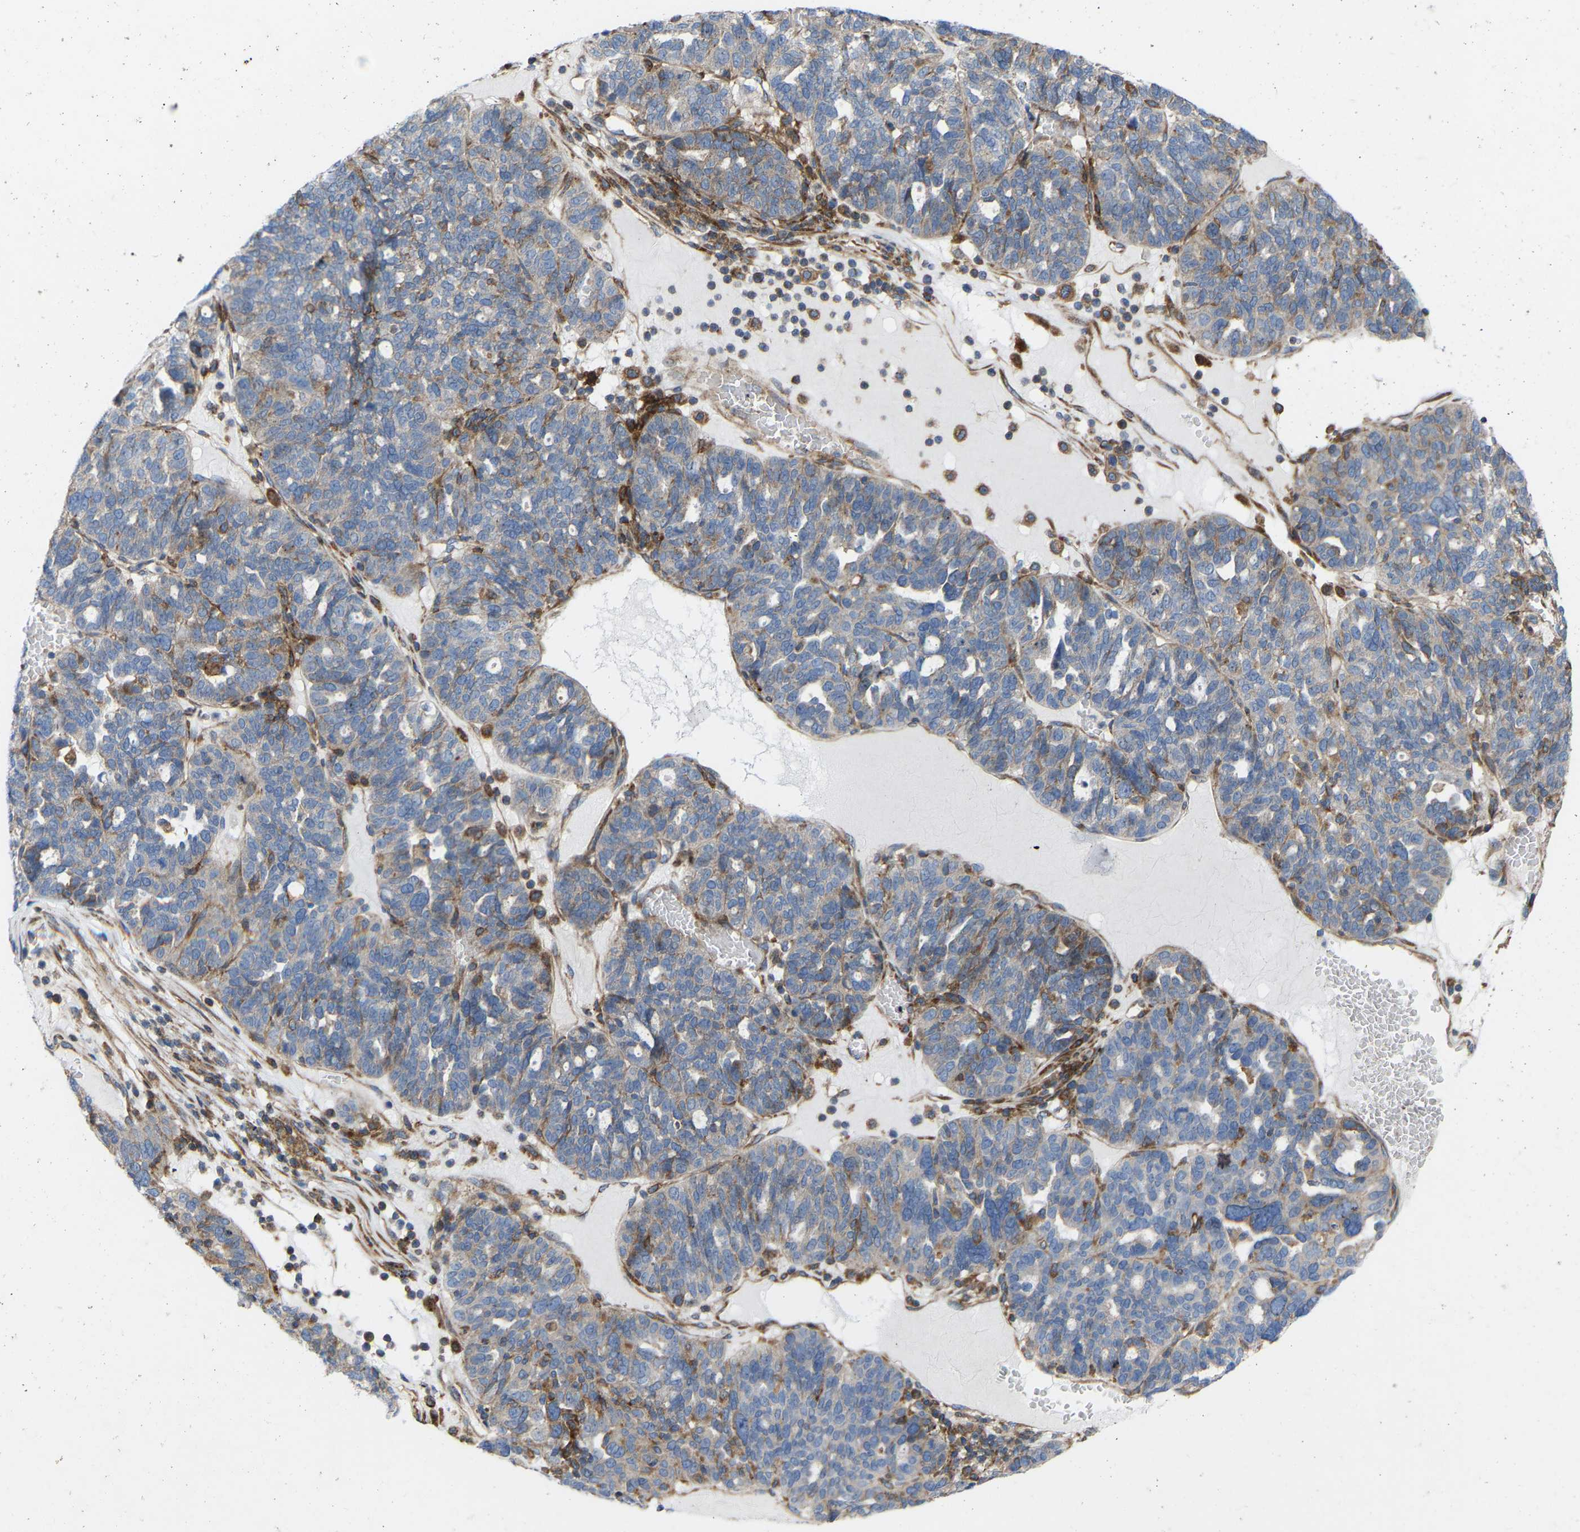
{"staining": {"intensity": "negative", "quantity": "none", "location": "none"}, "tissue": "ovarian cancer", "cell_type": "Tumor cells", "image_type": "cancer", "snomed": [{"axis": "morphology", "description": "Cystadenocarcinoma, serous, NOS"}, {"axis": "topography", "description": "Ovary"}], "caption": "Human ovarian cancer (serous cystadenocarcinoma) stained for a protein using IHC demonstrates no expression in tumor cells.", "gene": "TOR1B", "patient": {"sex": "female", "age": 59}}